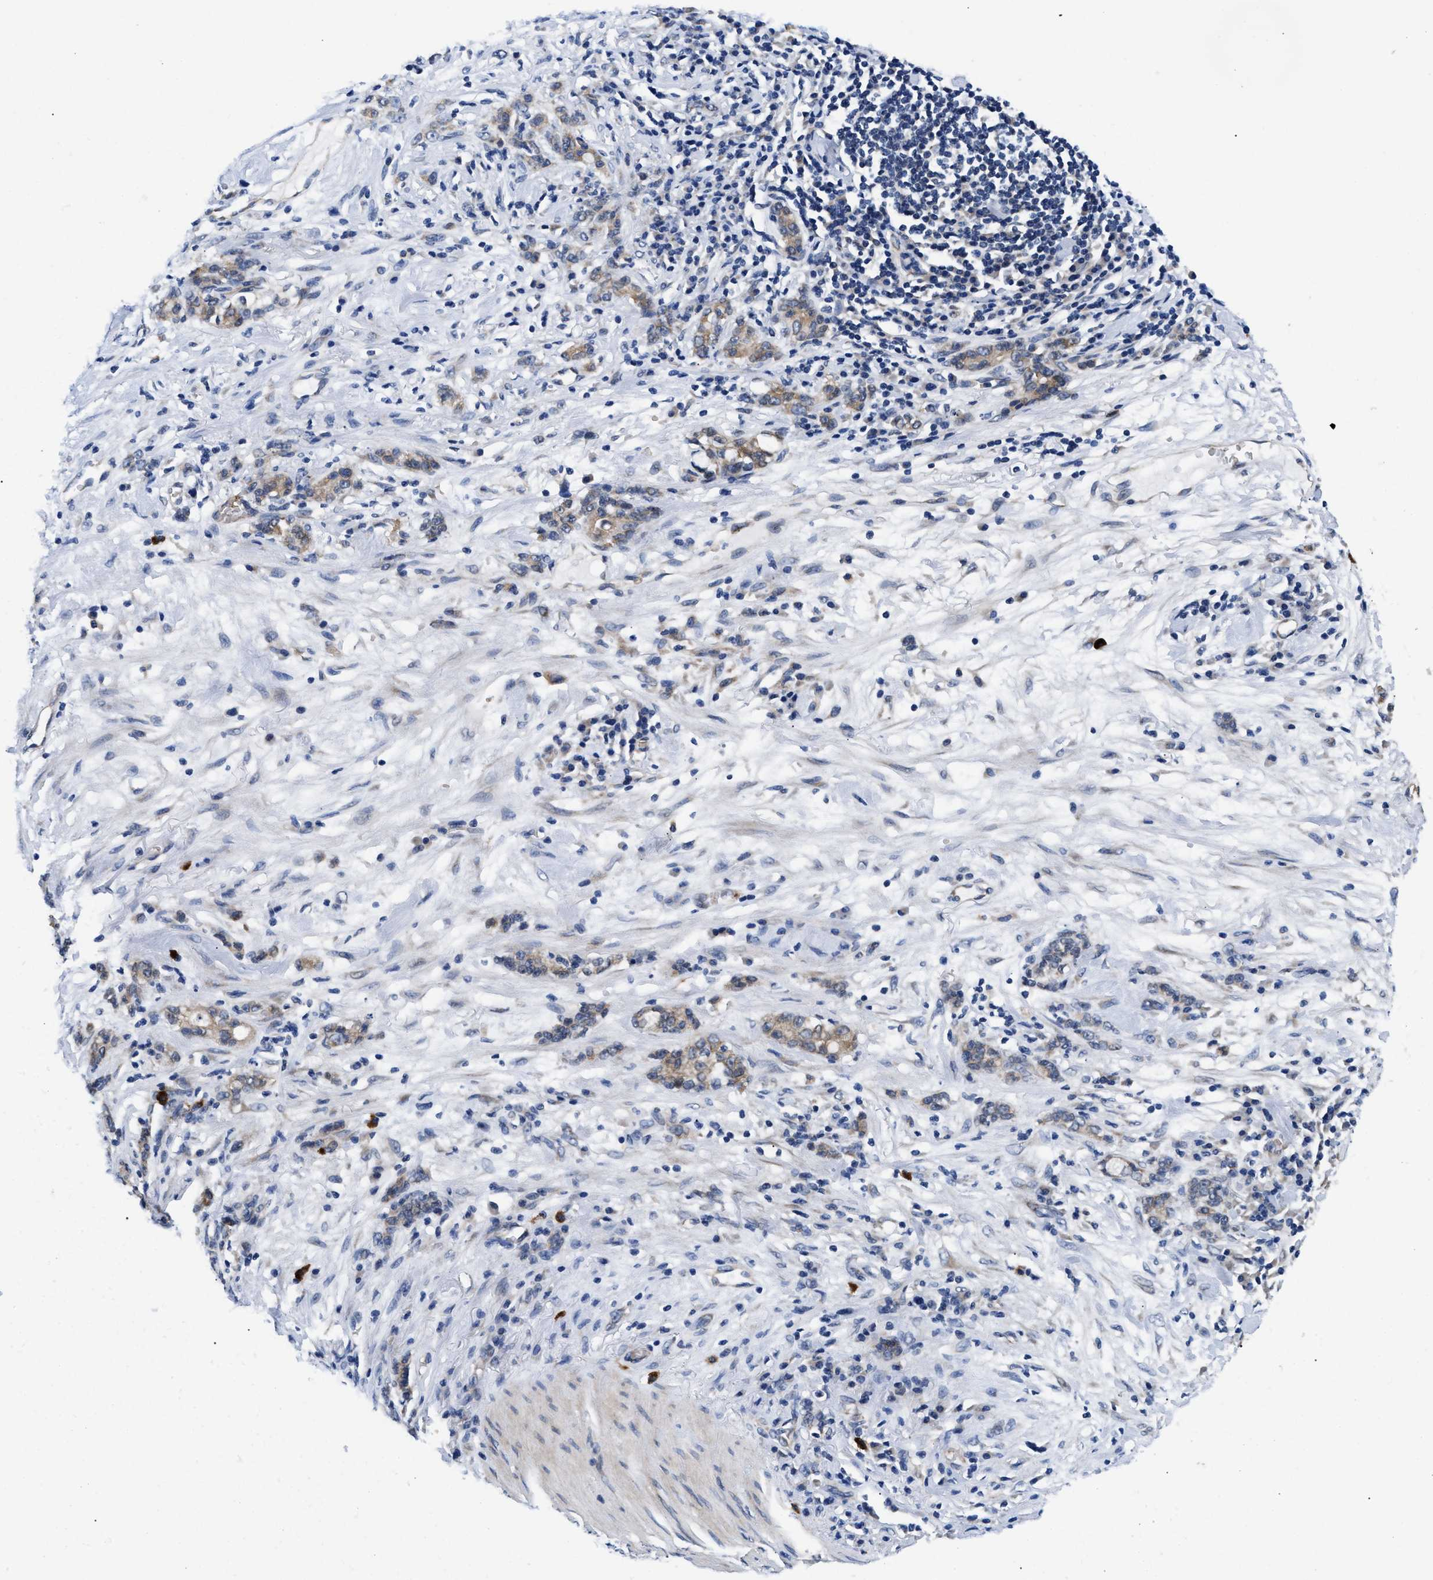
{"staining": {"intensity": "moderate", "quantity": "25%-75%", "location": "cytoplasmic/membranous"}, "tissue": "stomach cancer", "cell_type": "Tumor cells", "image_type": "cancer", "snomed": [{"axis": "morphology", "description": "Adenocarcinoma, NOS"}, {"axis": "topography", "description": "Stomach, lower"}], "caption": "Stomach adenocarcinoma stained for a protein reveals moderate cytoplasmic/membranous positivity in tumor cells.", "gene": "RINT1", "patient": {"sex": "male", "age": 88}}